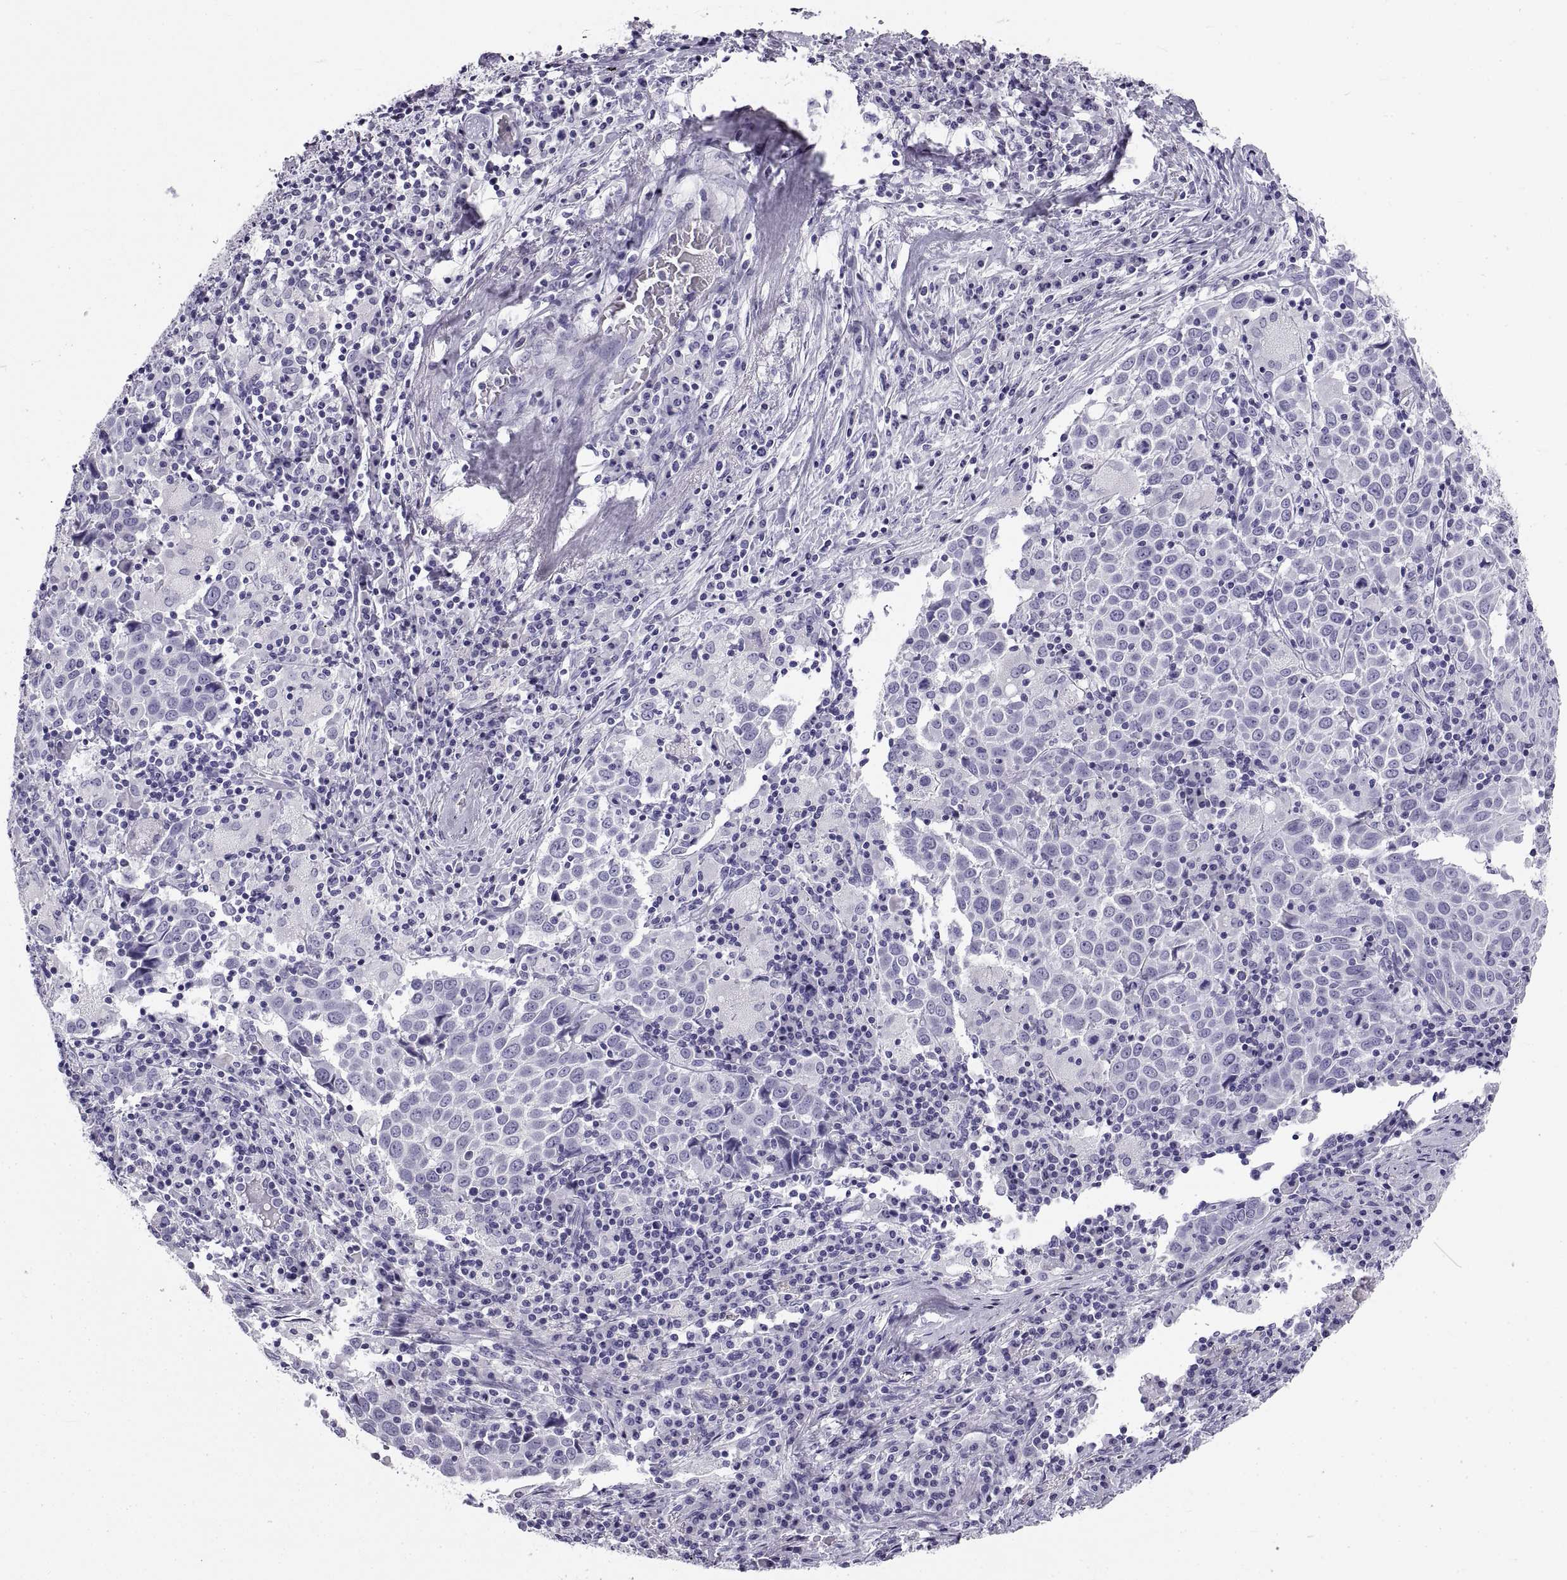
{"staining": {"intensity": "negative", "quantity": "none", "location": "none"}, "tissue": "lung cancer", "cell_type": "Tumor cells", "image_type": "cancer", "snomed": [{"axis": "morphology", "description": "Squamous cell carcinoma, NOS"}, {"axis": "topography", "description": "Lung"}], "caption": "Micrograph shows no significant protein expression in tumor cells of lung cancer (squamous cell carcinoma). (Brightfield microscopy of DAB (3,3'-diaminobenzidine) immunohistochemistry (IHC) at high magnification).", "gene": "RLBP1", "patient": {"sex": "male", "age": 57}}